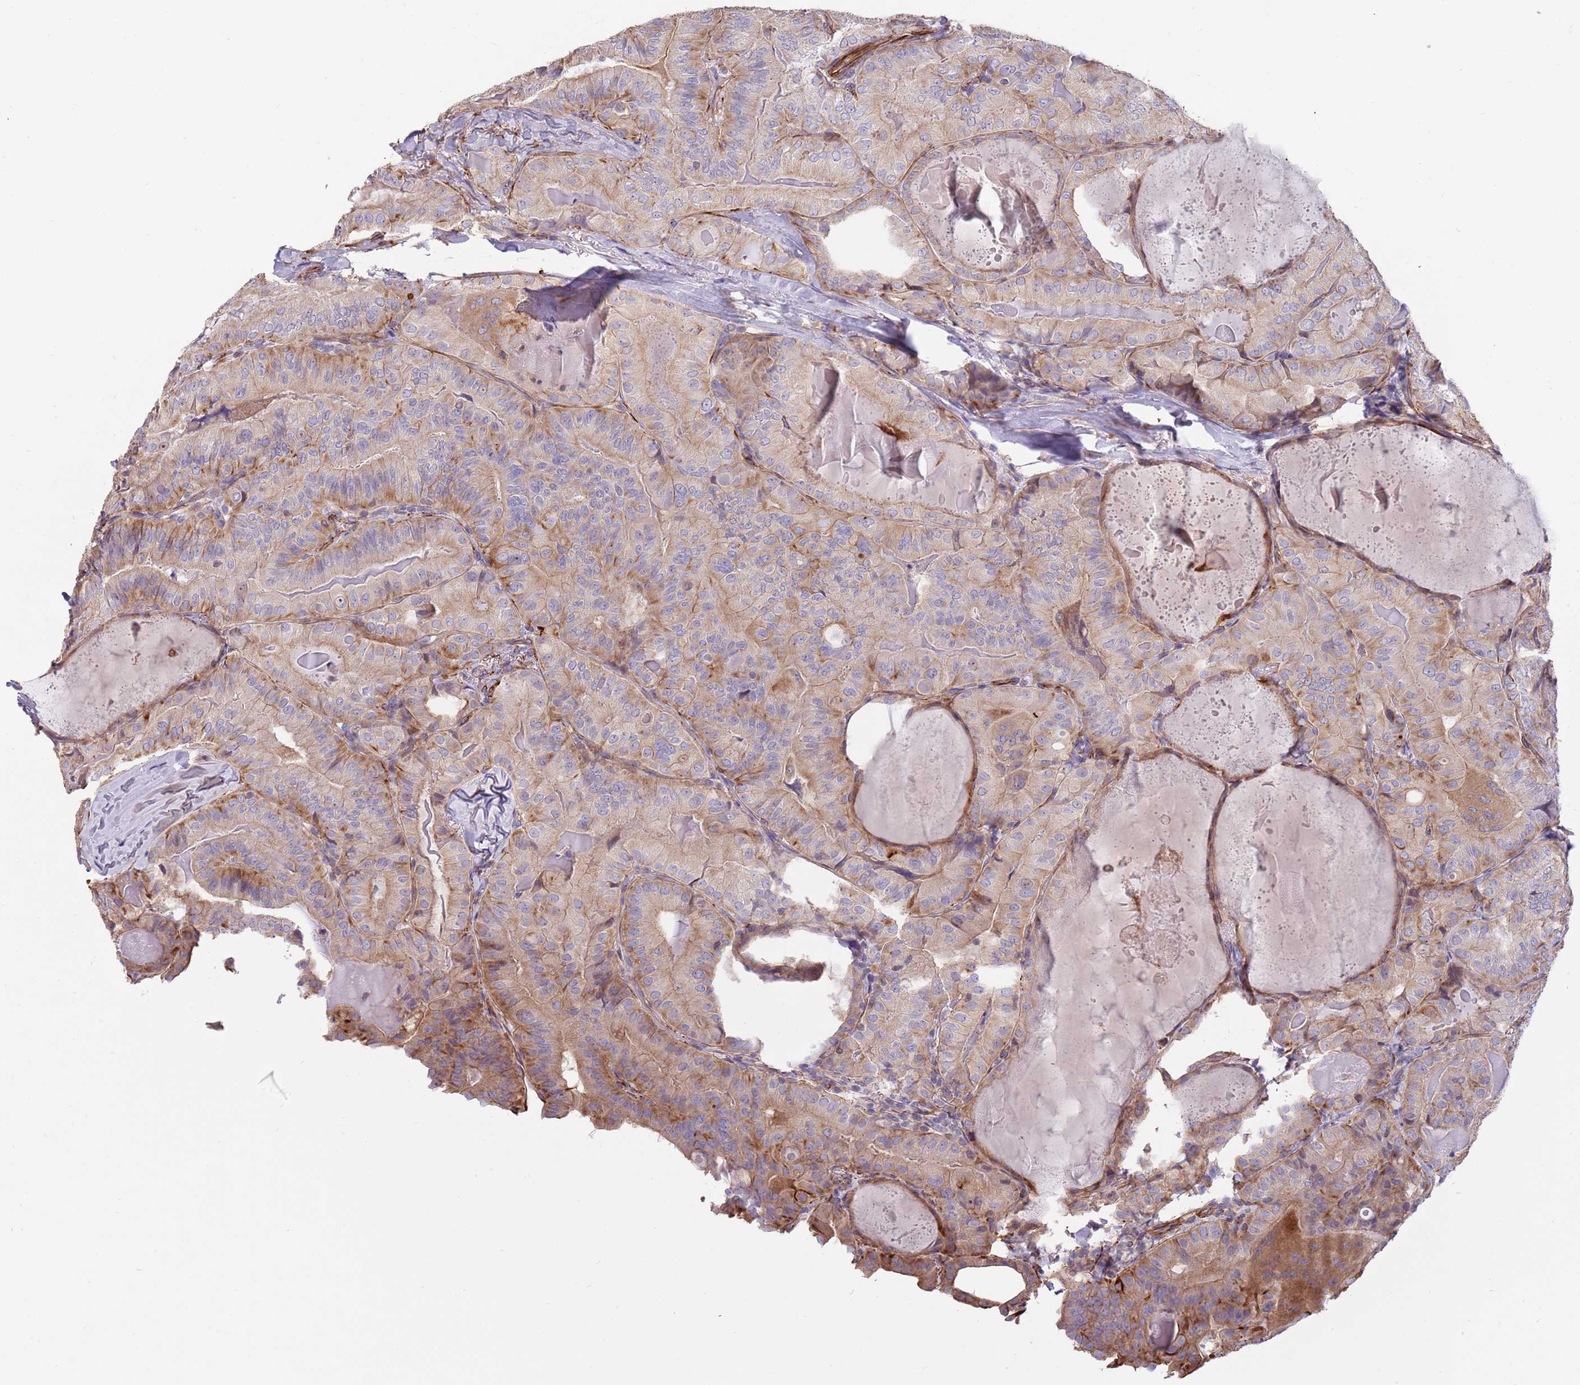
{"staining": {"intensity": "moderate", "quantity": "<25%", "location": "cytoplasmic/membranous"}, "tissue": "thyroid cancer", "cell_type": "Tumor cells", "image_type": "cancer", "snomed": [{"axis": "morphology", "description": "Papillary adenocarcinoma, NOS"}, {"axis": "topography", "description": "Thyroid gland"}], "caption": "Tumor cells reveal low levels of moderate cytoplasmic/membranous expression in approximately <25% of cells in papillary adenocarcinoma (thyroid).", "gene": "MOGAT1", "patient": {"sex": "female", "age": 68}}